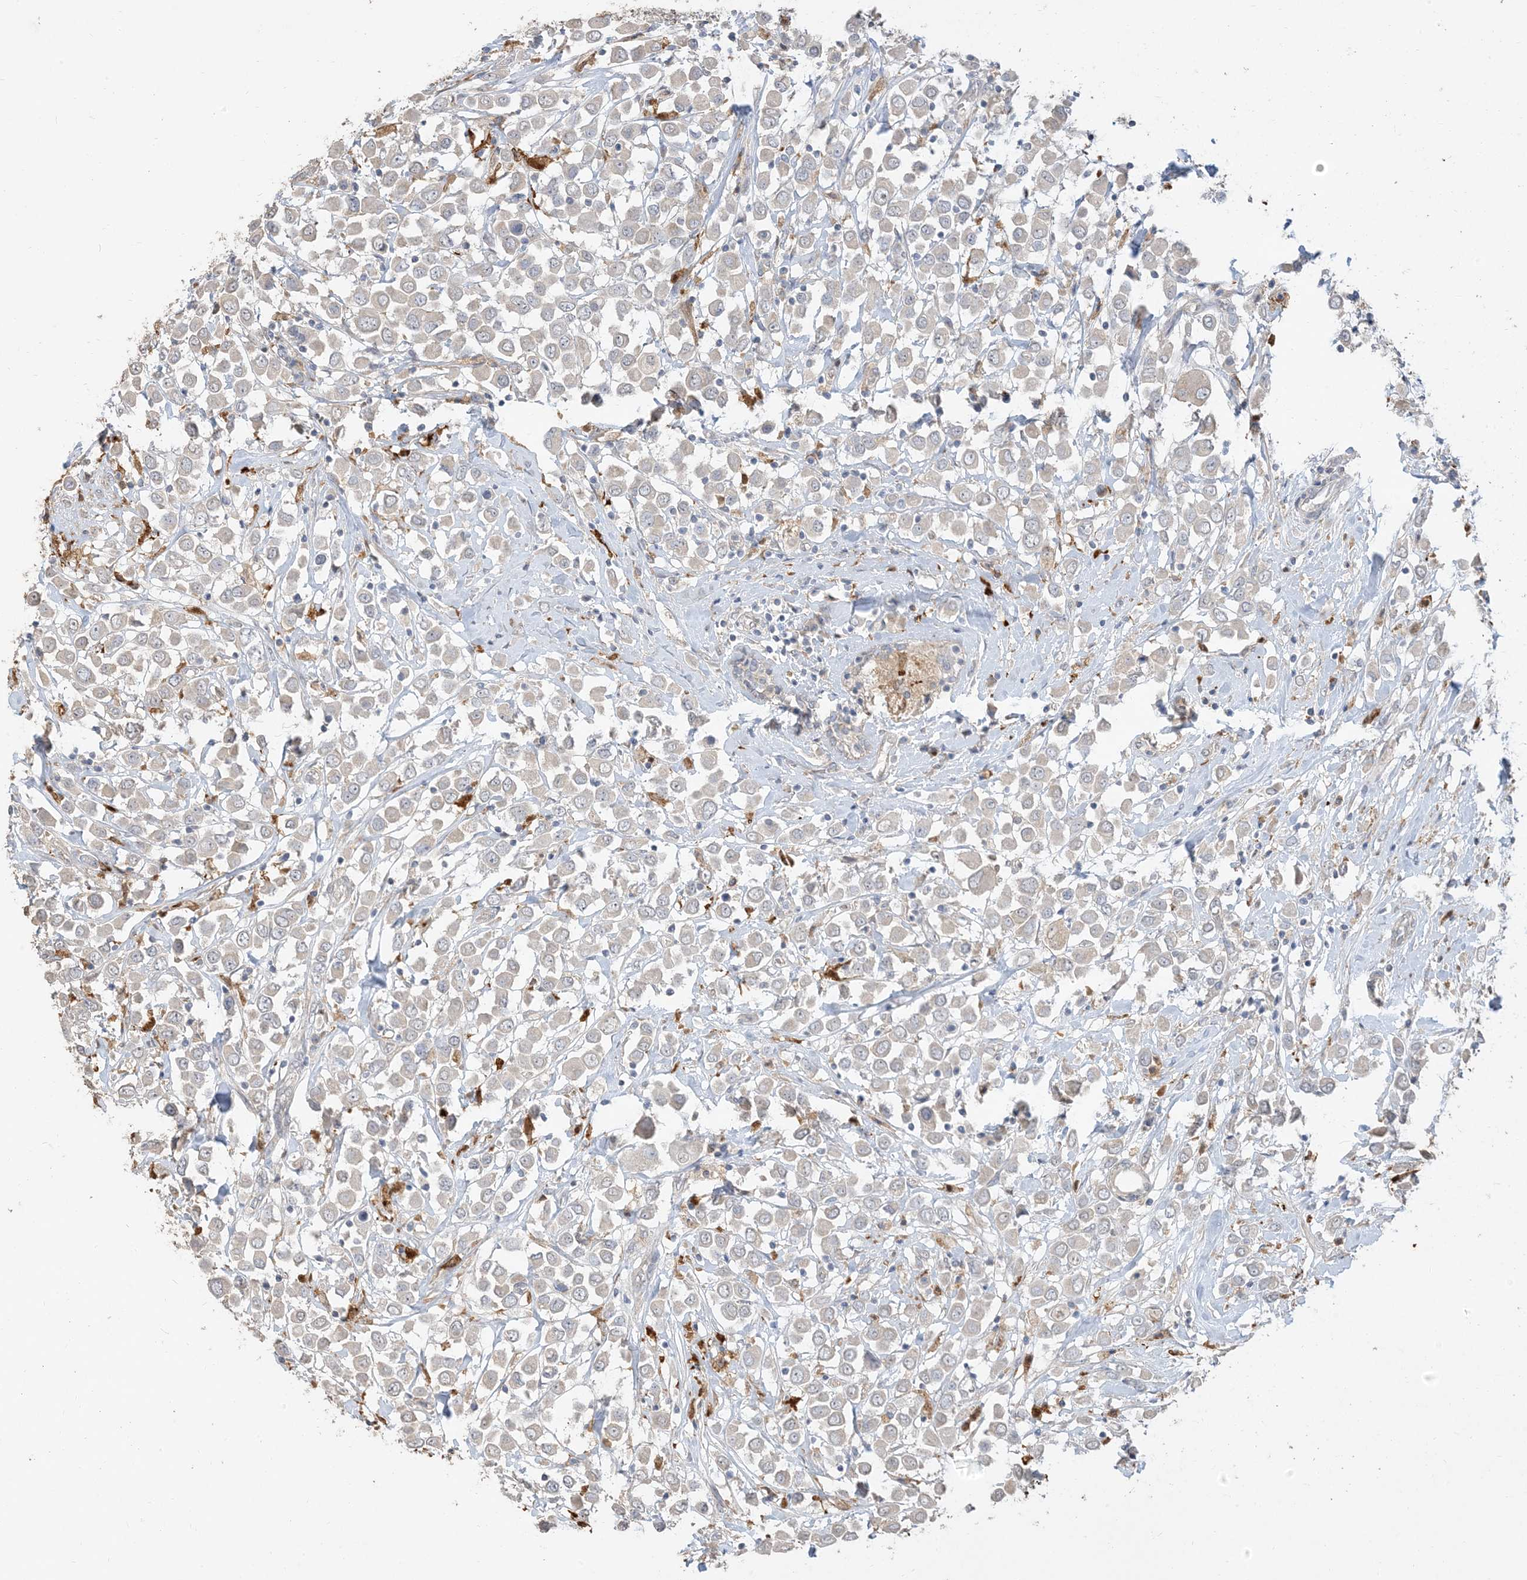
{"staining": {"intensity": "negative", "quantity": "none", "location": "none"}, "tissue": "breast cancer", "cell_type": "Tumor cells", "image_type": "cancer", "snomed": [{"axis": "morphology", "description": "Duct carcinoma"}, {"axis": "topography", "description": "Breast"}], "caption": "The histopathology image shows no significant positivity in tumor cells of breast cancer. (Brightfield microscopy of DAB (3,3'-diaminobenzidine) immunohistochemistry at high magnification).", "gene": "RNF175", "patient": {"sex": "female", "age": 61}}